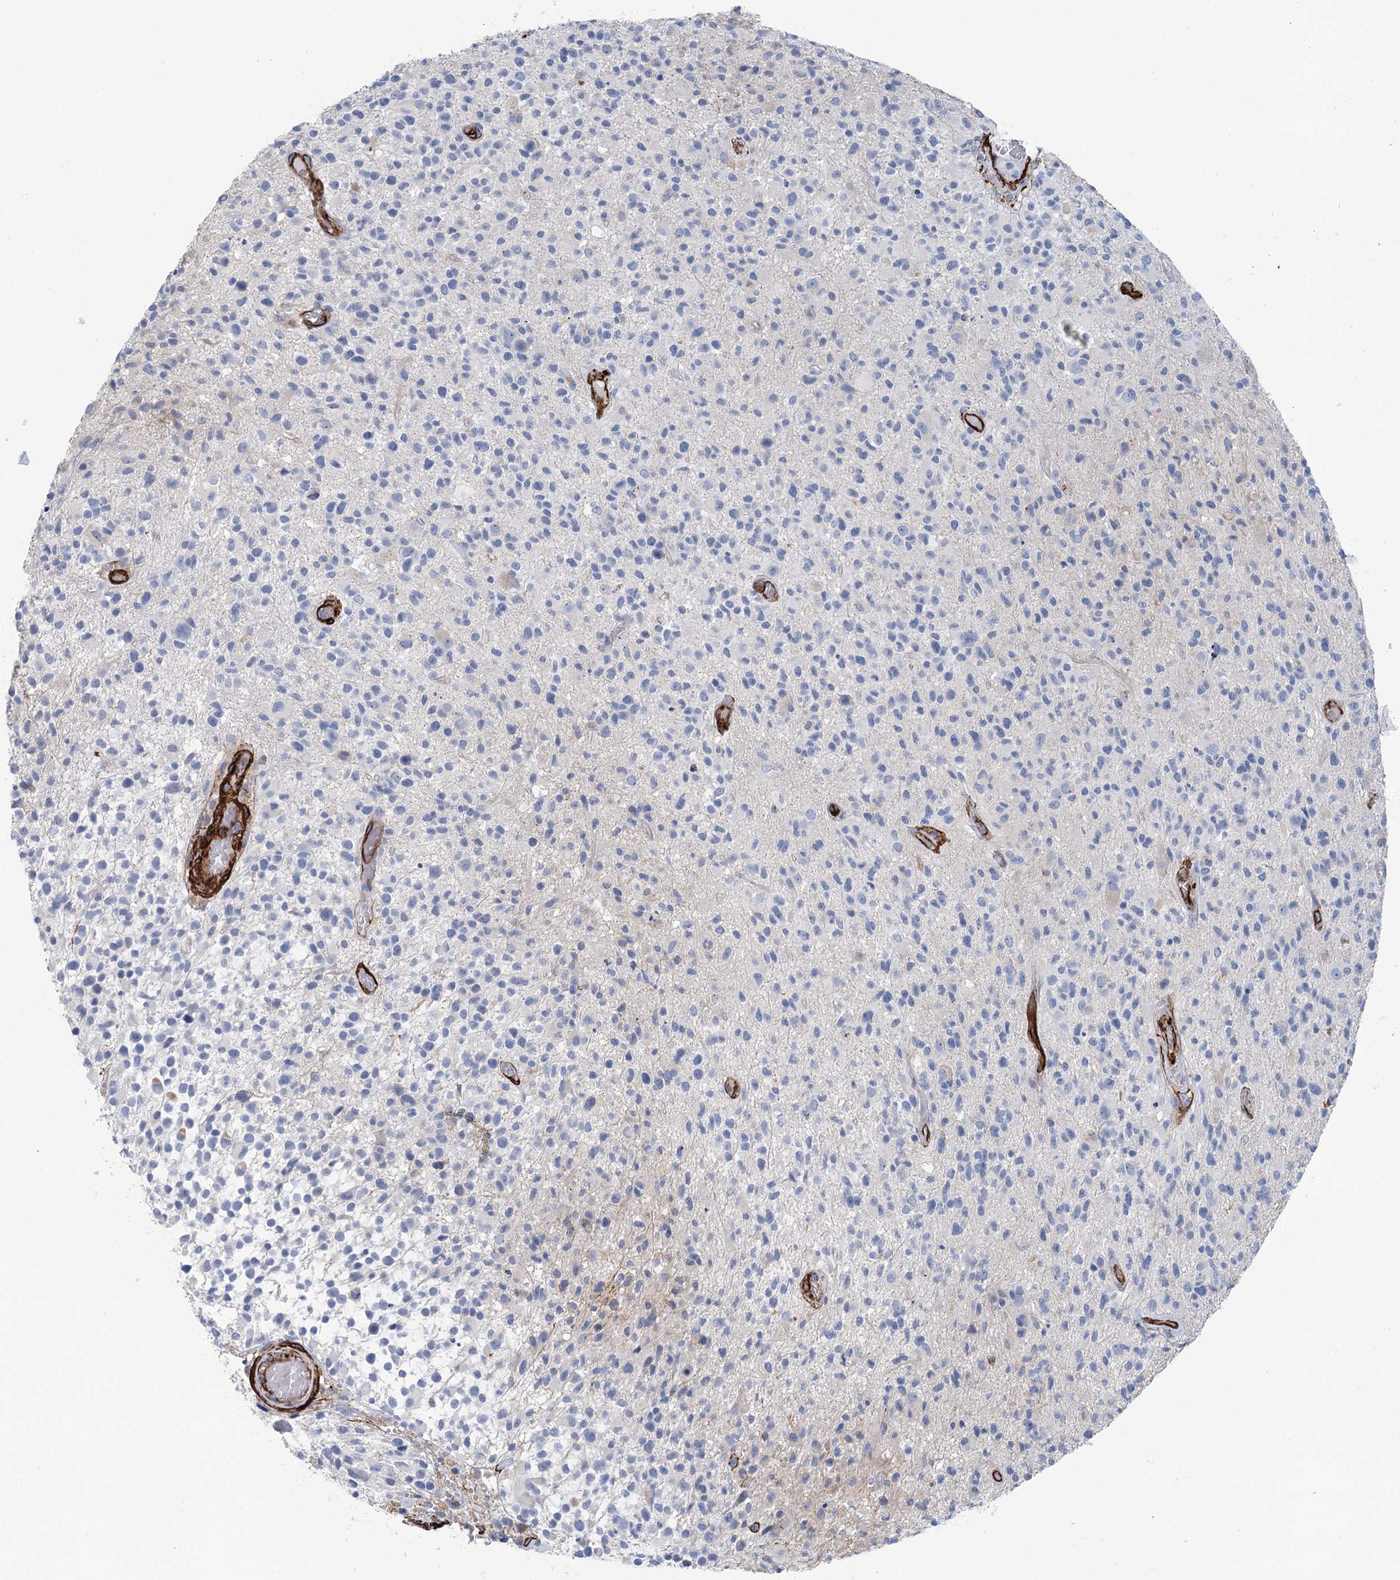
{"staining": {"intensity": "negative", "quantity": "none", "location": "none"}, "tissue": "glioma", "cell_type": "Tumor cells", "image_type": "cancer", "snomed": [{"axis": "morphology", "description": "Glioma, malignant, High grade"}, {"axis": "morphology", "description": "Glioblastoma, NOS"}, {"axis": "topography", "description": "Brain"}], "caption": "Immunohistochemical staining of glioblastoma demonstrates no significant positivity in tumor cells.", "gene": "IQSEC1", "patient": {"sex": "male", "age": 60}}